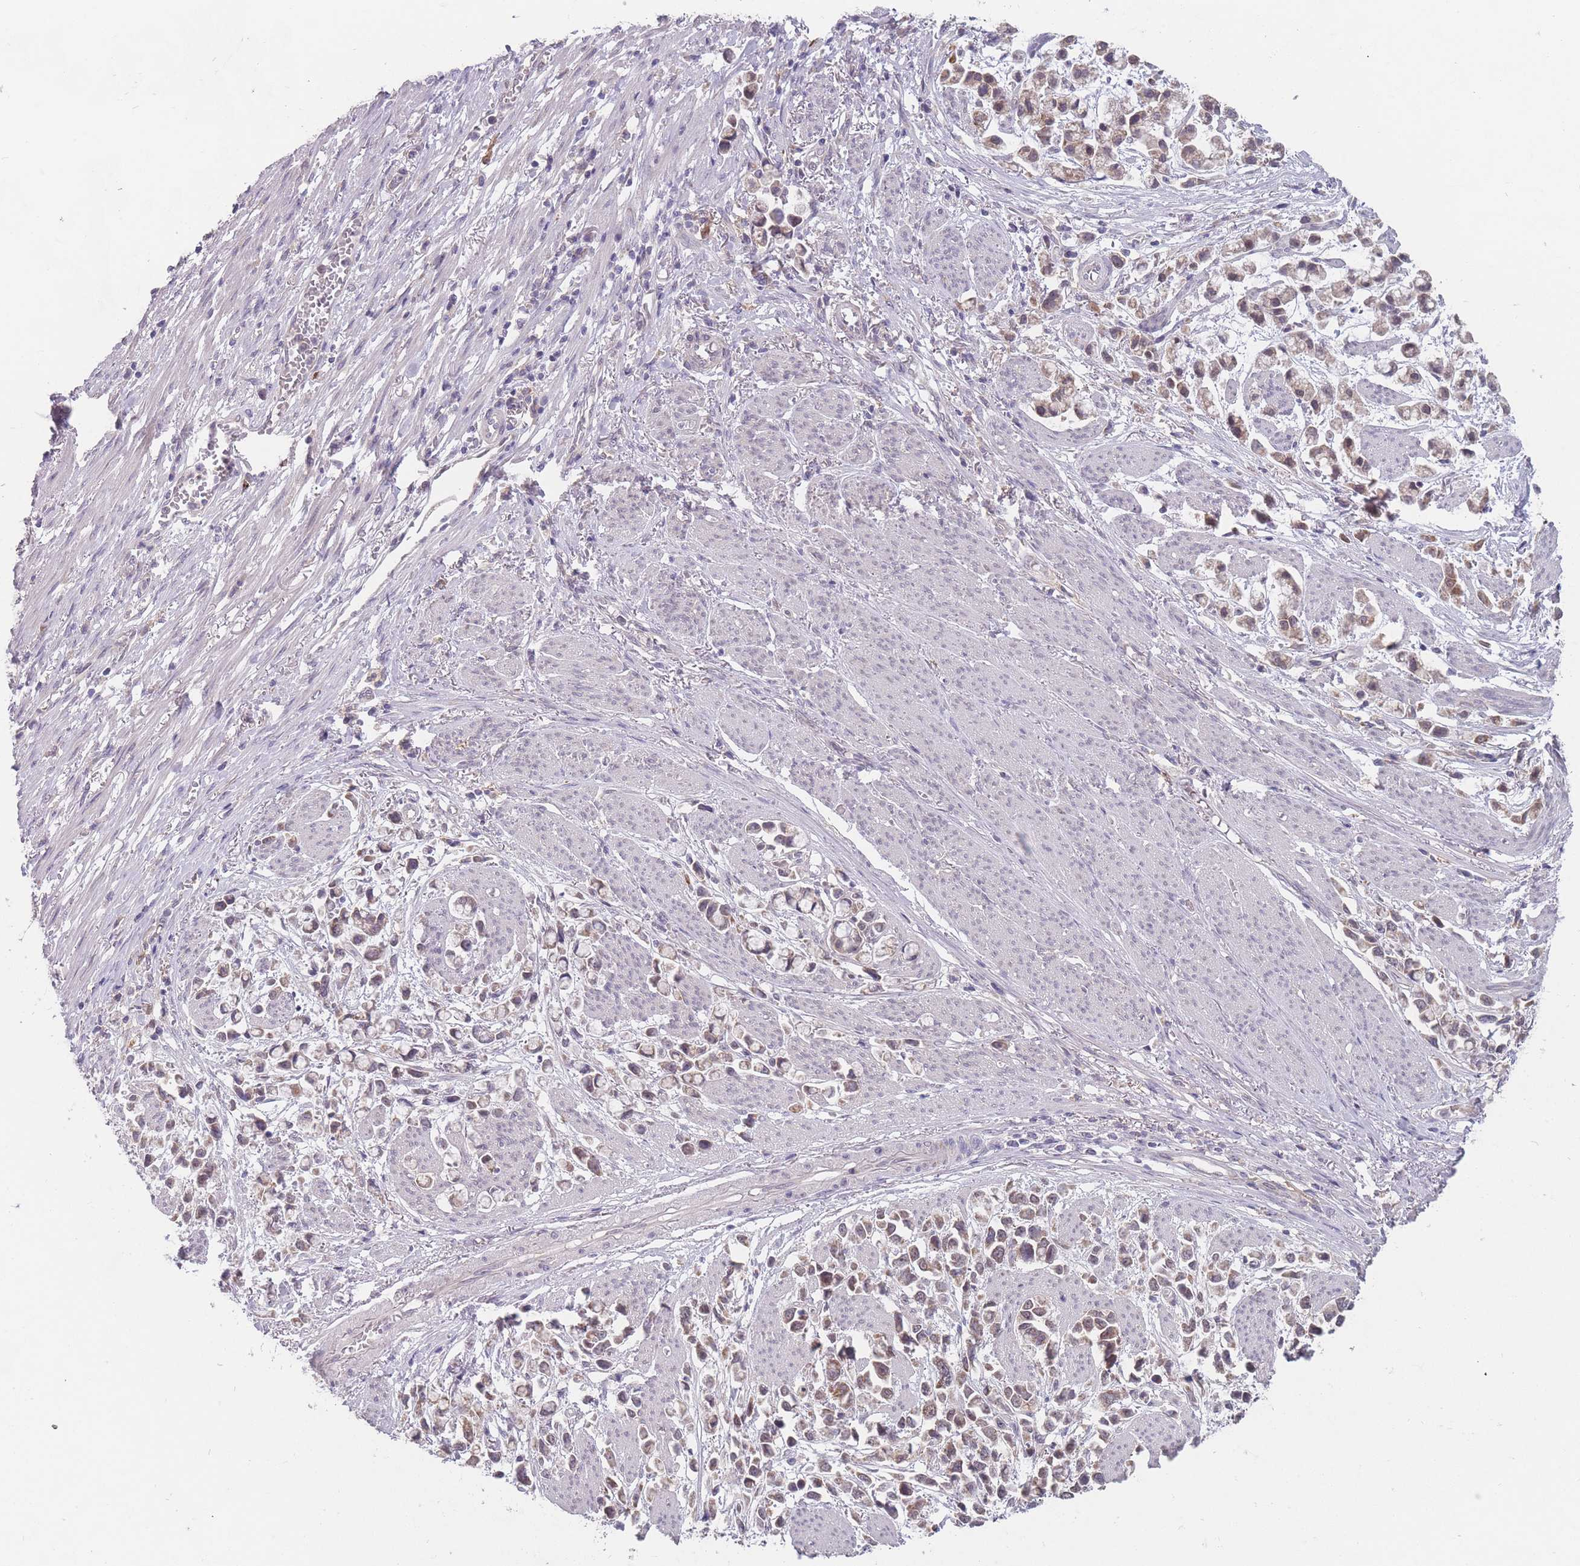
{"staining": {"intensity": "moderate", "quantity": ">75%", "location": "cytoplasmic/membranous,nuclear"}, "tissue": "stomach cancer", "cell_type": "Tumor cells", "image_type": "cancer", "snomed": [{"axis": "morphology", "description": "Adenocarcinoma, NOS"}, {"axis": "topography", "description": "Stomach"}], "caption": "Brown immunohistochemical staining in human stomach cancer displays moderate cytoplasmic/membranous and nuclear staining in about >75% of tumor cells.", "gene": "PEX7", "patient": {"sex": "female", "age": 81}}